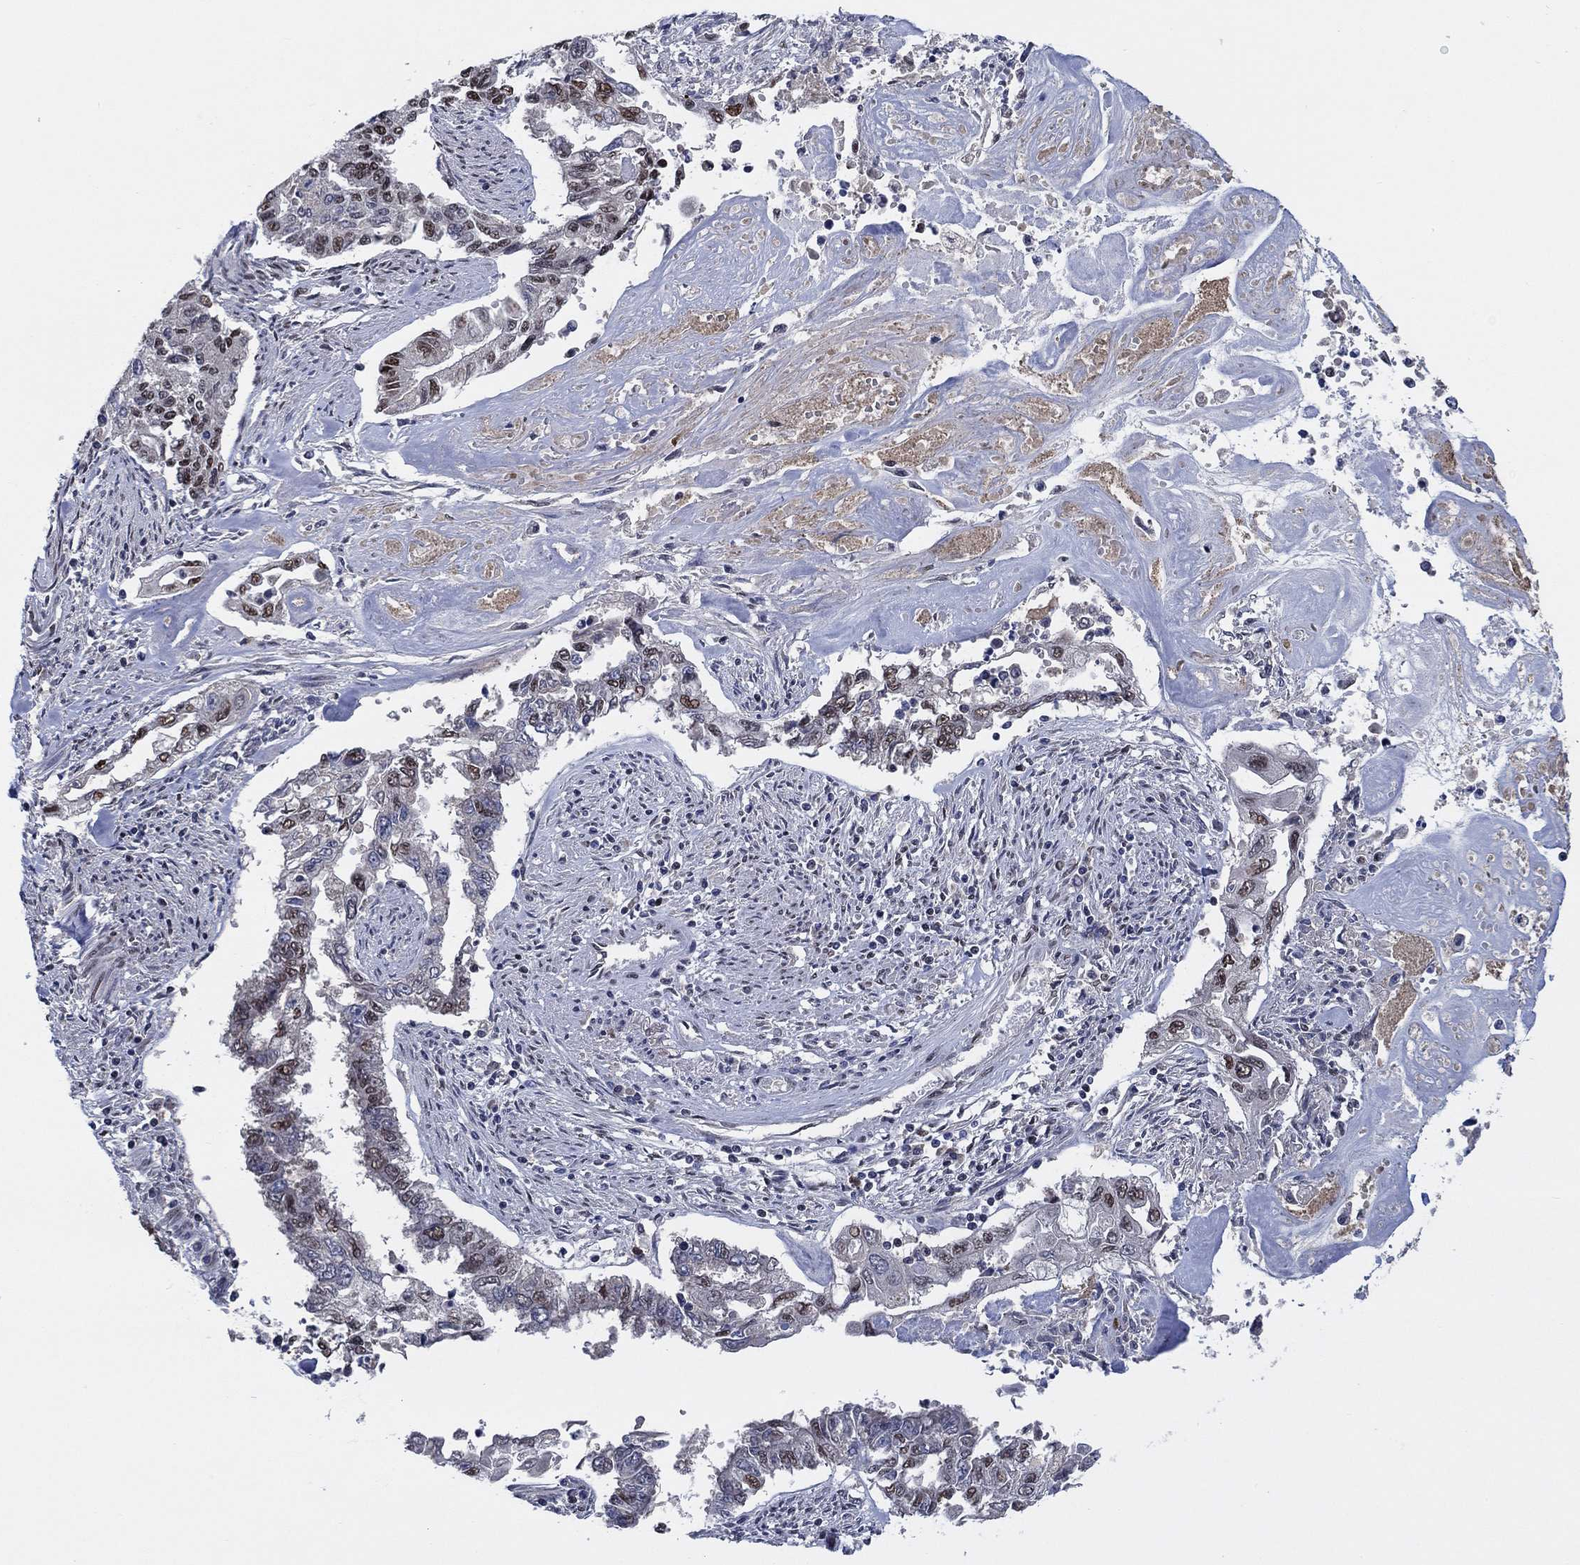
{"staining": {"intensity": "moderate", "quantity": "25%-75%", "location": "nuclear"}, "tissue": "endometrial cancer", "cell_type": "Tumor cells", "image_type": "cancer", "snomed": [{"axis": "morphology", "description": "Adenocarcinoma, NOS"}, {"axis": "topography", "description": "Uterus"}], "caption": "There is medium levels of moderate nuclear staining in tumor cells of endometrial cancer (adenocarcinoma), as demonstrated by immunohistochemical staining (brown color).", "gene": "HTN1", "patient": {"sex": "female", "age": 59}}